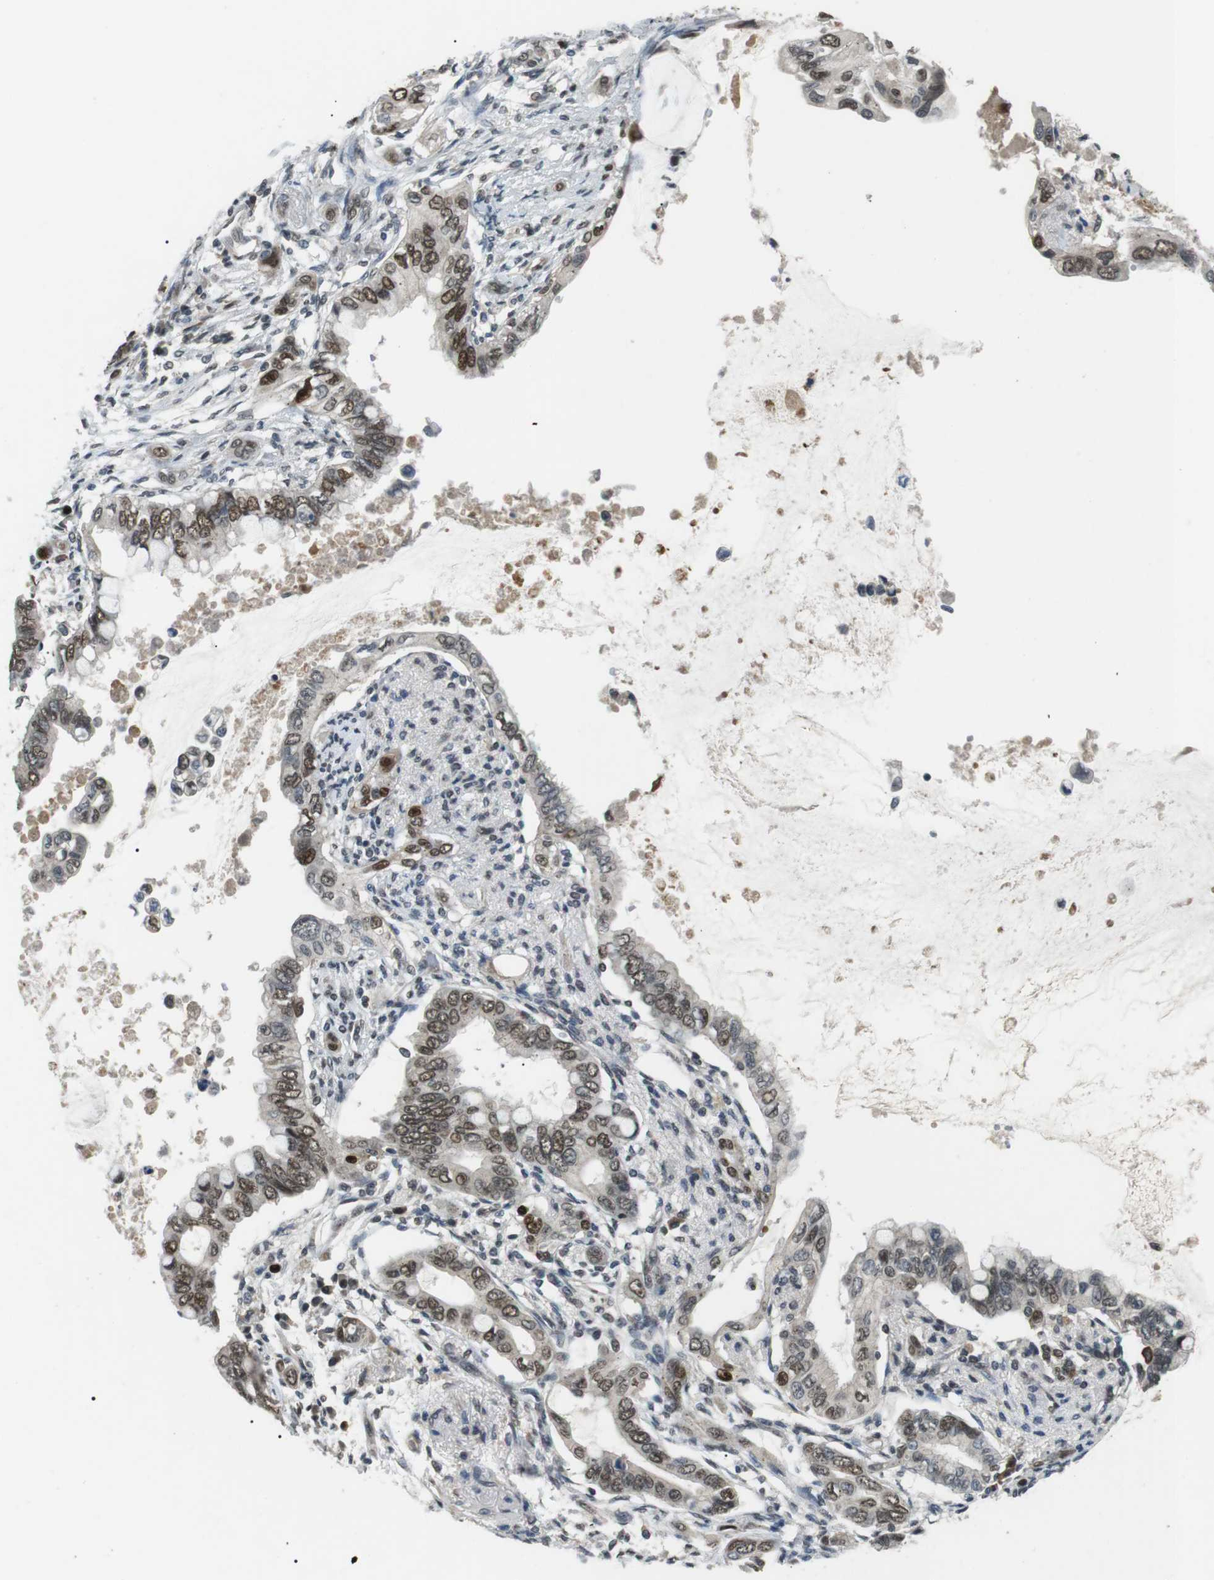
{"staining": {"intensity": "moderate", "quantity": ">75%", "location": "nuclear"}, "tissue": "pancreatic cancer", "cell_type": "Tumor cells", "image_type": "cancer", "snomed": [{"axis": "morphology", "description": "Adenocarcinoma, NOS"}, {"axis": "topography", "description": "Pancreas"}], "caption": "IHC (DAB (3,3'-diaminobenzidine)) staining of human pancreatic adenocarcinoma demonstrates moderate nuclear protein staining in about >75% of tumor cells.", "gene": "ORAI3", "patient": {"sex": "female", "age": 60}}